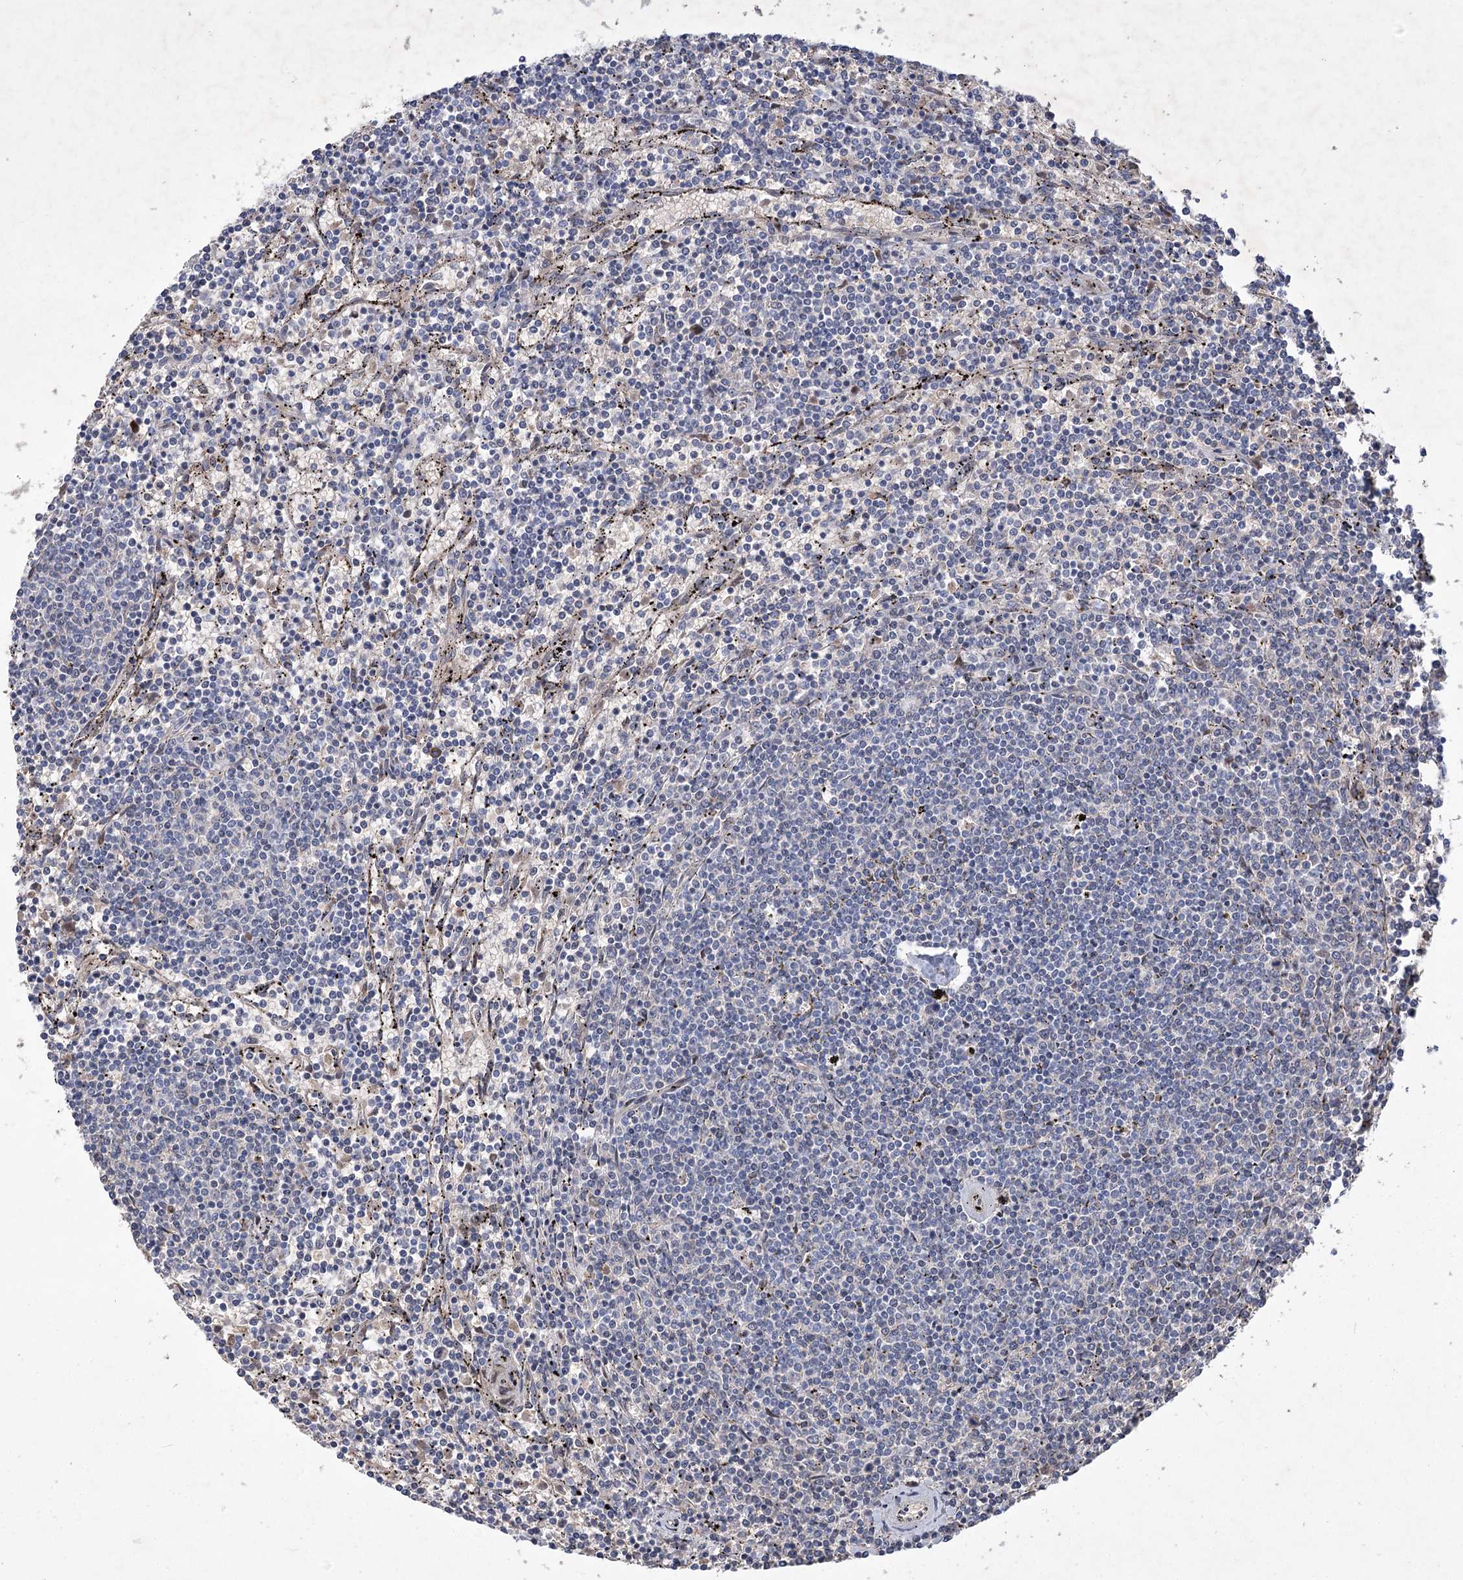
{"staining": {"intensity": "negative", "quantity": "none", "location": "none"}, "tissue": "lymphoma", "cell_type": "Tumor cells", "image_type": "cancer", "snomed": [{"axis": "morphology", "description": "Malignant lymphoma, non-Hodgkin's type, Low grade"}, {"axis": "topography", "description": "Spleen"}], "caption": "Image shows no significant protein staining in tumor cells of low-grade malignant lymphoma, non-Hodgkin's type. Nuclei are stained in blue.", "gene": "GCNT4", "patient": {"sex": "female", "age": 50}}